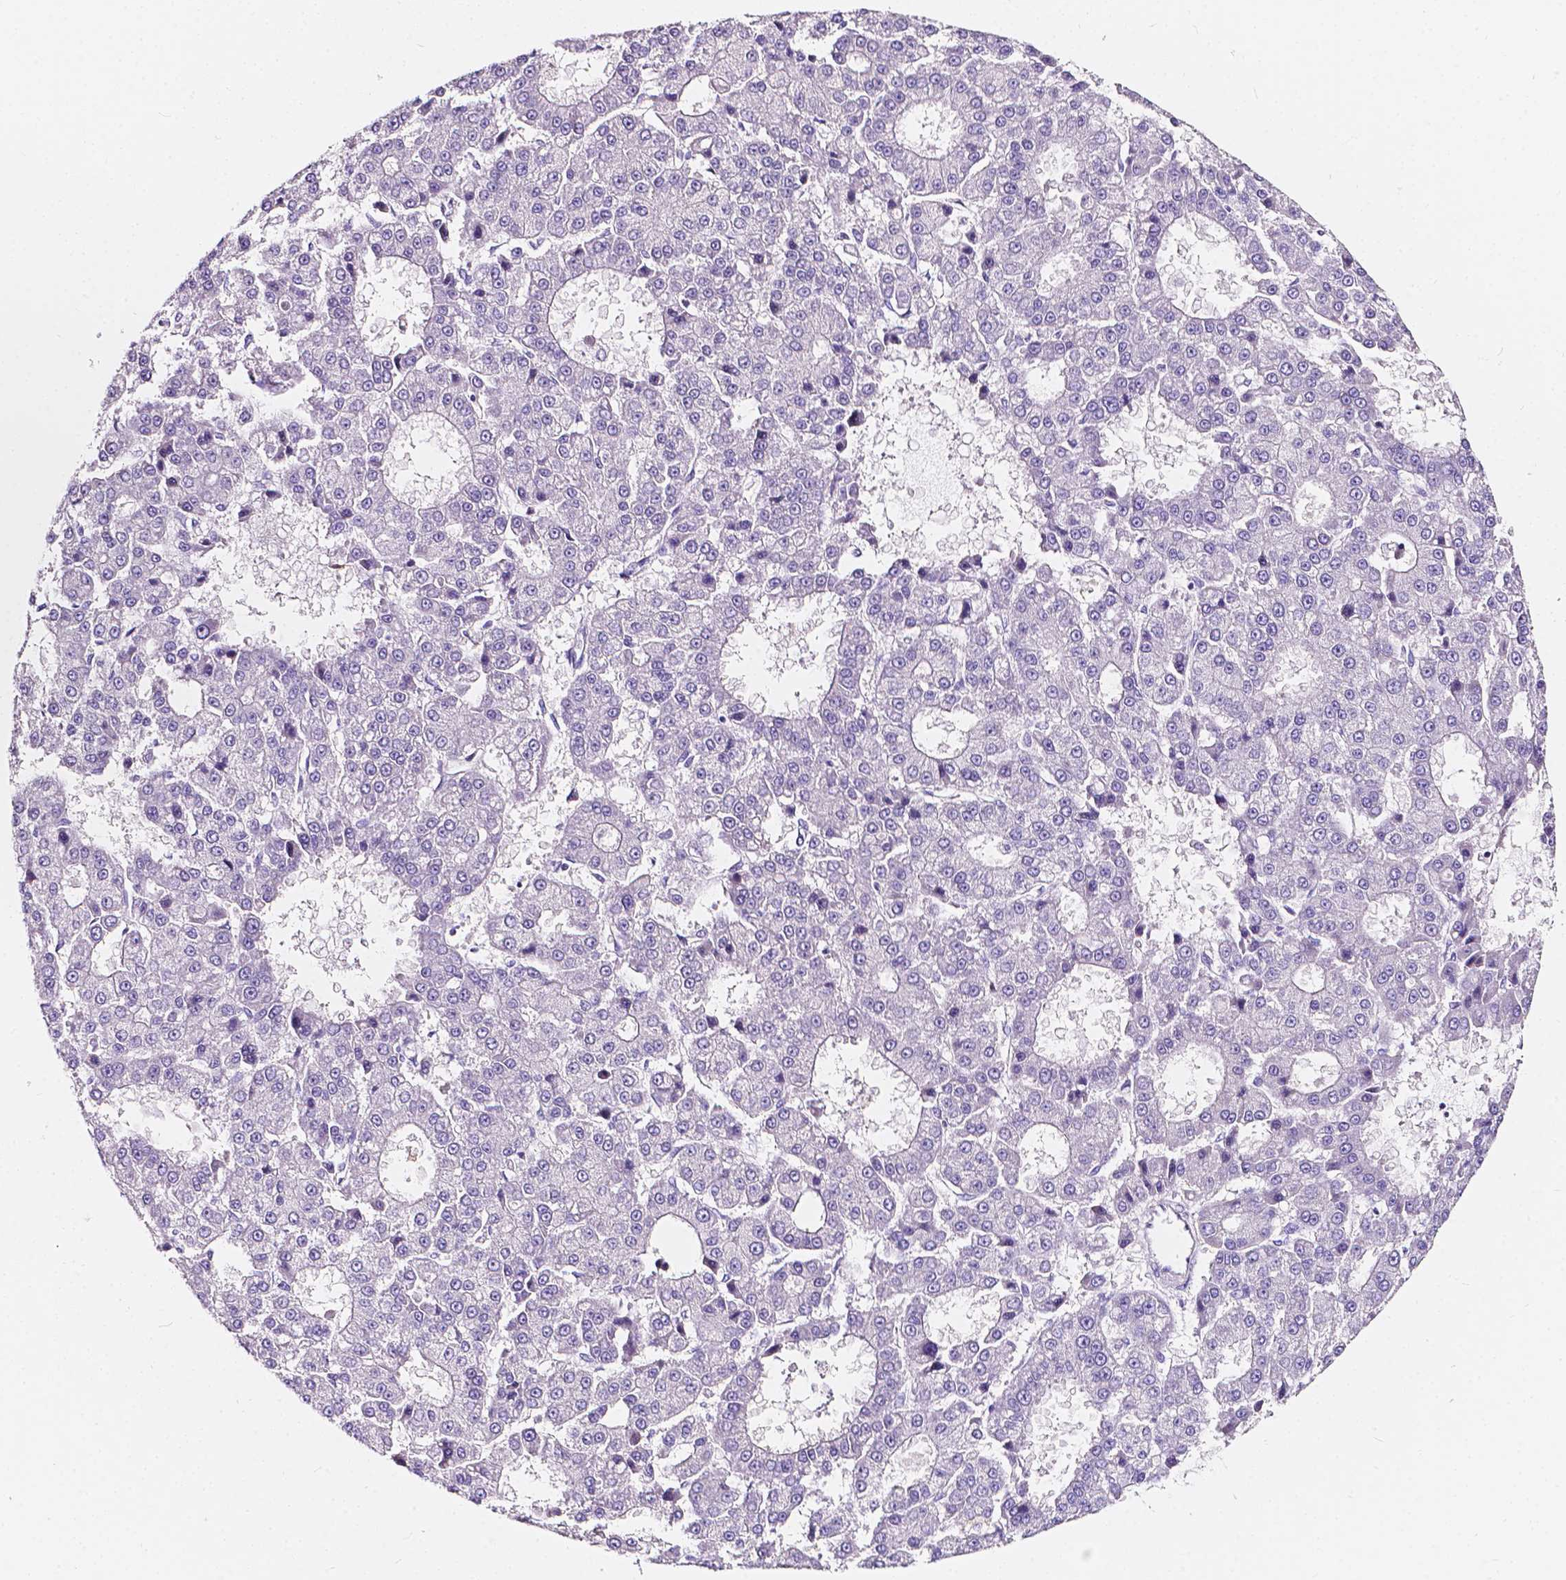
{"staining": {"intensity": "negative", "quantity": "none", "location": "none"}, "tissue": "liver cancer", "cell_type": "Tumor cells", "image_type": "cancer", "snomed": [{"axis": "morphology", "description": "Carcinoma, Hepatocellular, NOS"}, {"axis": "topography", "description": "Liver"}], "caption": "High magnification brightfield microscopy of liver cancer (hepatocellular carcinoma) stained with DAB (brown) and counterstained with hematoxylin (blue): tumor cells show no significant expression.", "gene": "CLSTN2", "patient": {"sex": "male", "age": 70}}